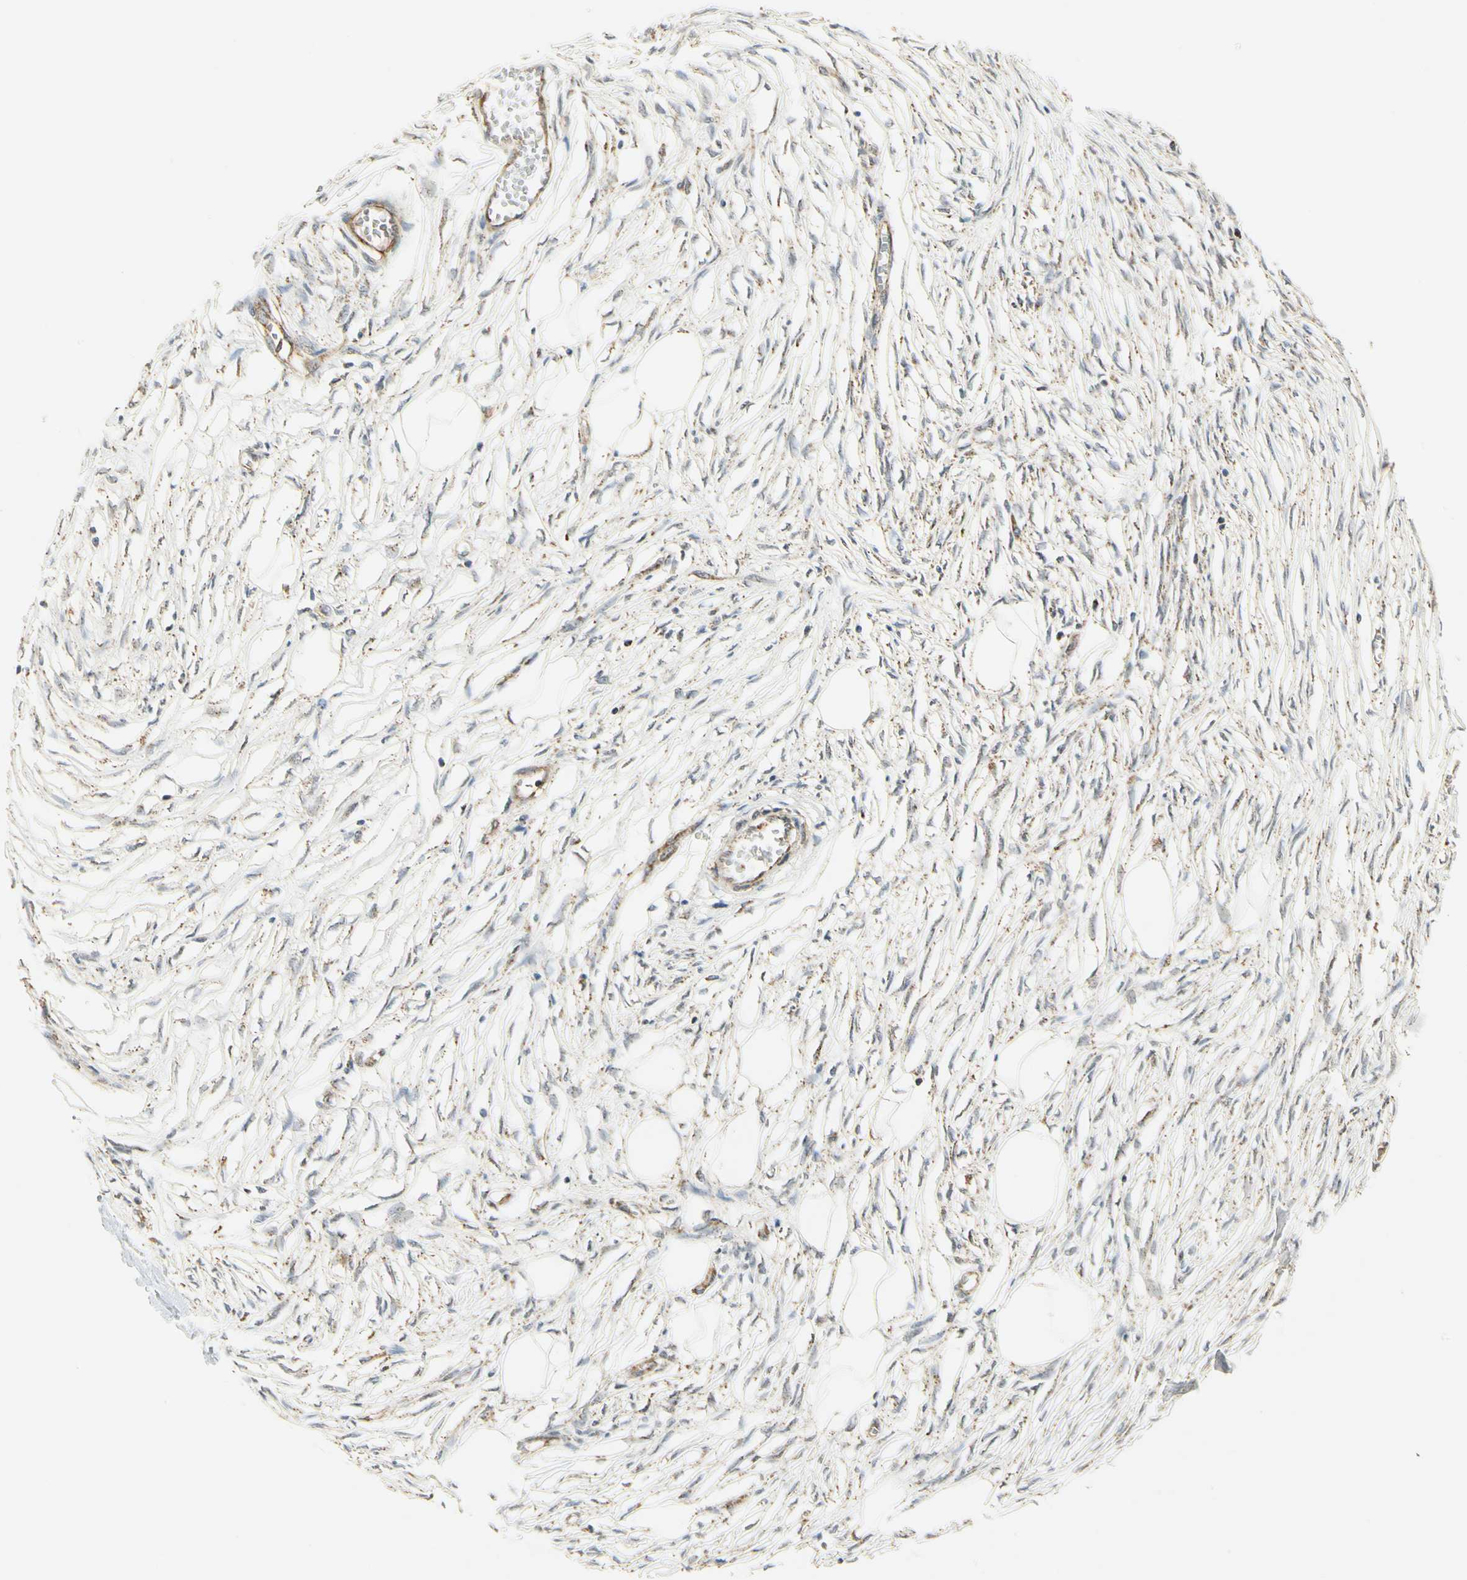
{"staining": {"intensity": "moderate", "quantity": ">75%", "location": "cytoplasmic/membranous"}, "tissue": "soft tissue", "cell_type": "Fibroblasts", "image_type": "normal", "snomed": [{"axis": "morphology", "description": "Normal tissue, NOS"}, {"axis": "morphology", "description": "Sarcoma, NOS"}, {"axis": "topography", "description": "Skin"}, {"axis": "topography", "description": "Soft tissue"}], "caption": "An image showing moderate cytoplasmic/membranous staining in approximately >75% of fibroblasts in normal soft tissue, as visualized by brown immunohistochemical staining.", "gene": "EPHB3", "patient": {"sex": "female", "age": 51}}